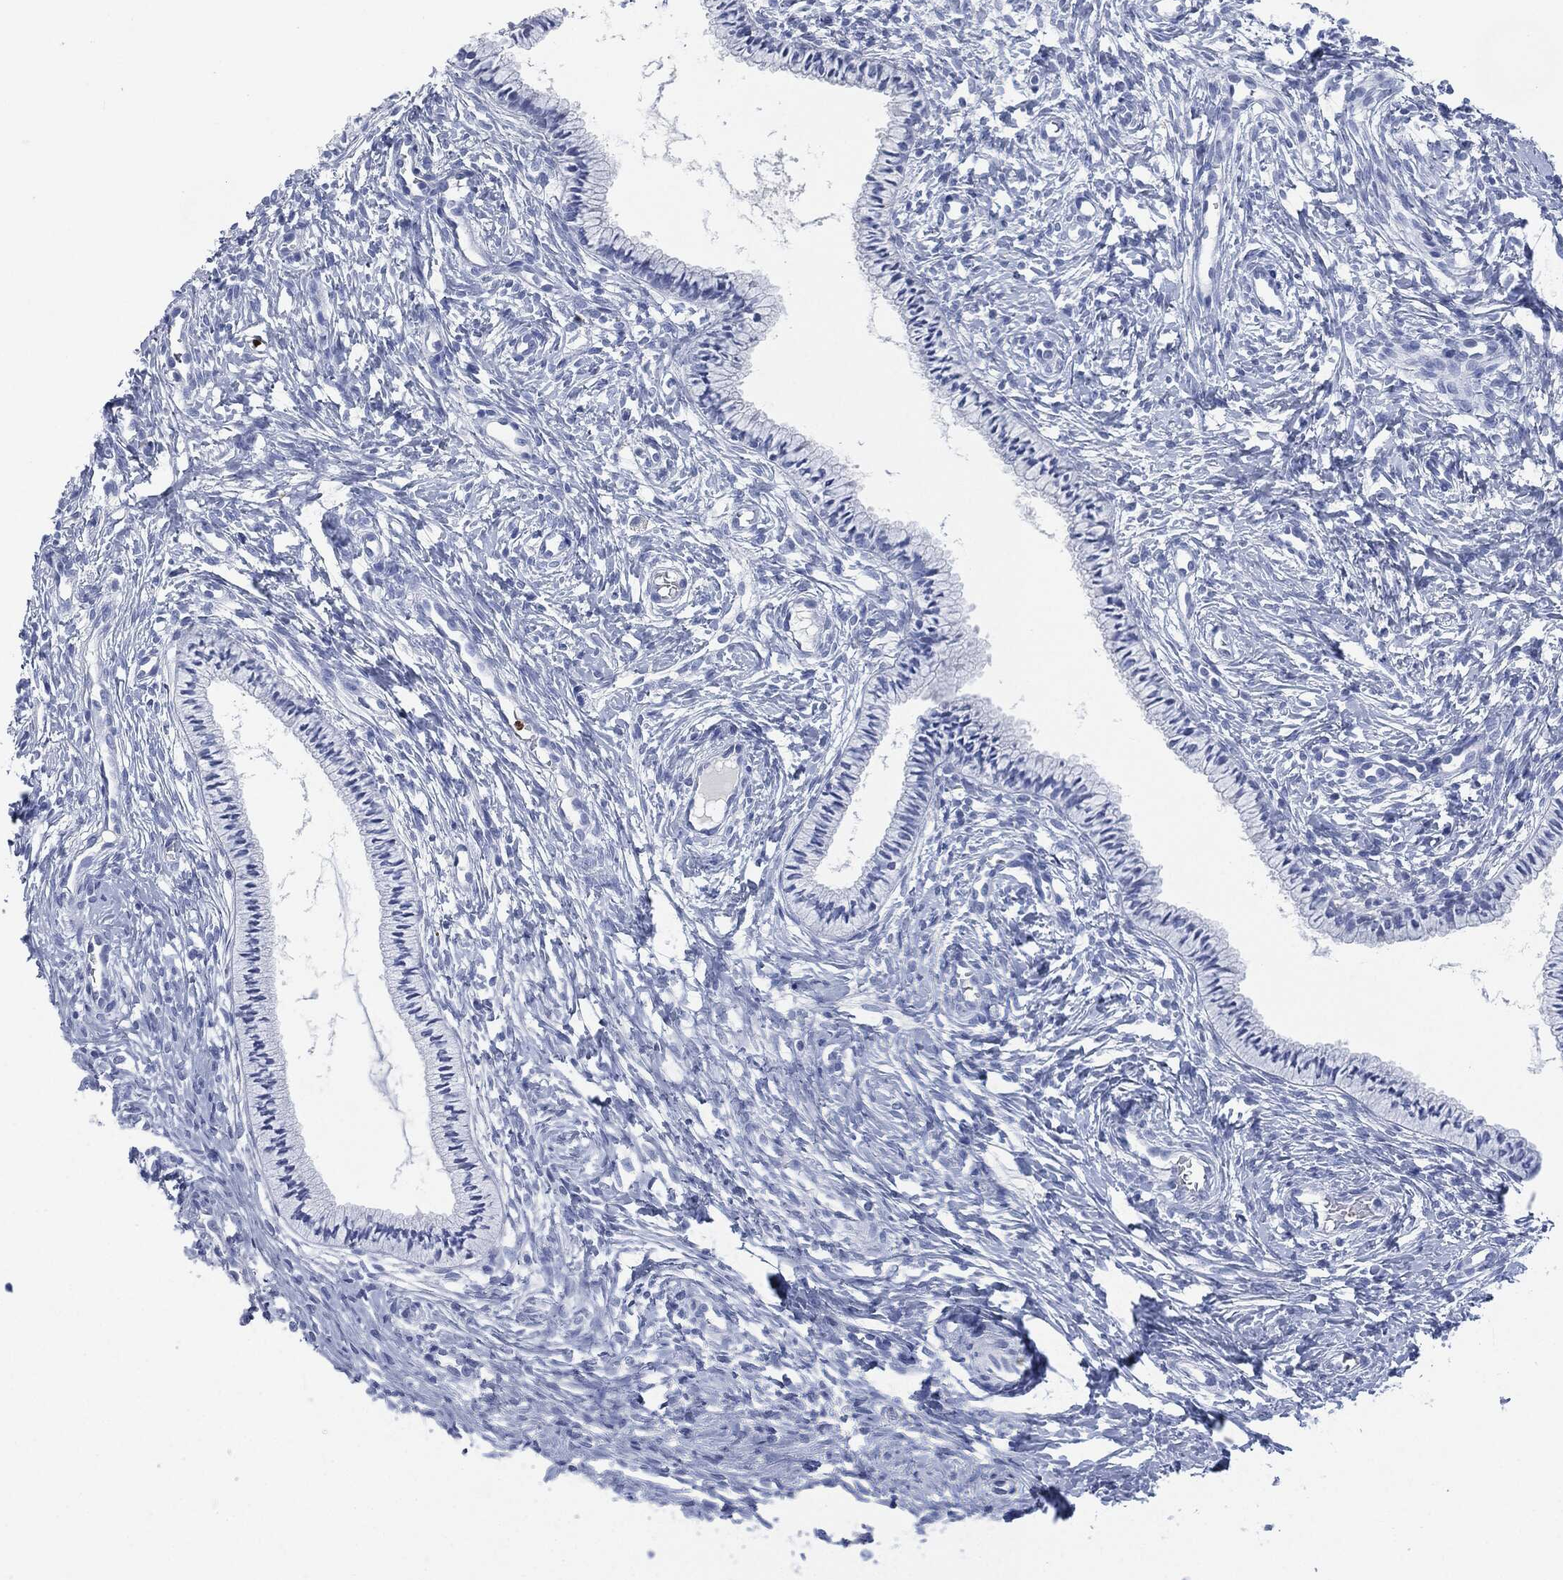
{"staining": {"intensity": "negative", "quantity": "none", "location": "none"}, "tissue": "cervix", "cell_type": "Glandular cells", "image_type": "normal", "snomed": [{"axis": "morphology", "description": "Normal tissue, NOS"}, {"axis": "topography", "description": "Cervix"}], "caption": "Immunohistochemistry (IHC) of unremarkable cervix reveals no expression in glandular cells. The staining is performed using DAB (3,3'-diaminobenzidine) brown chromogen with nuclei counter-stained in using hematoxylin.", "gene": "CEACAM8", "patient": {"sex": "female", "age": 39}}